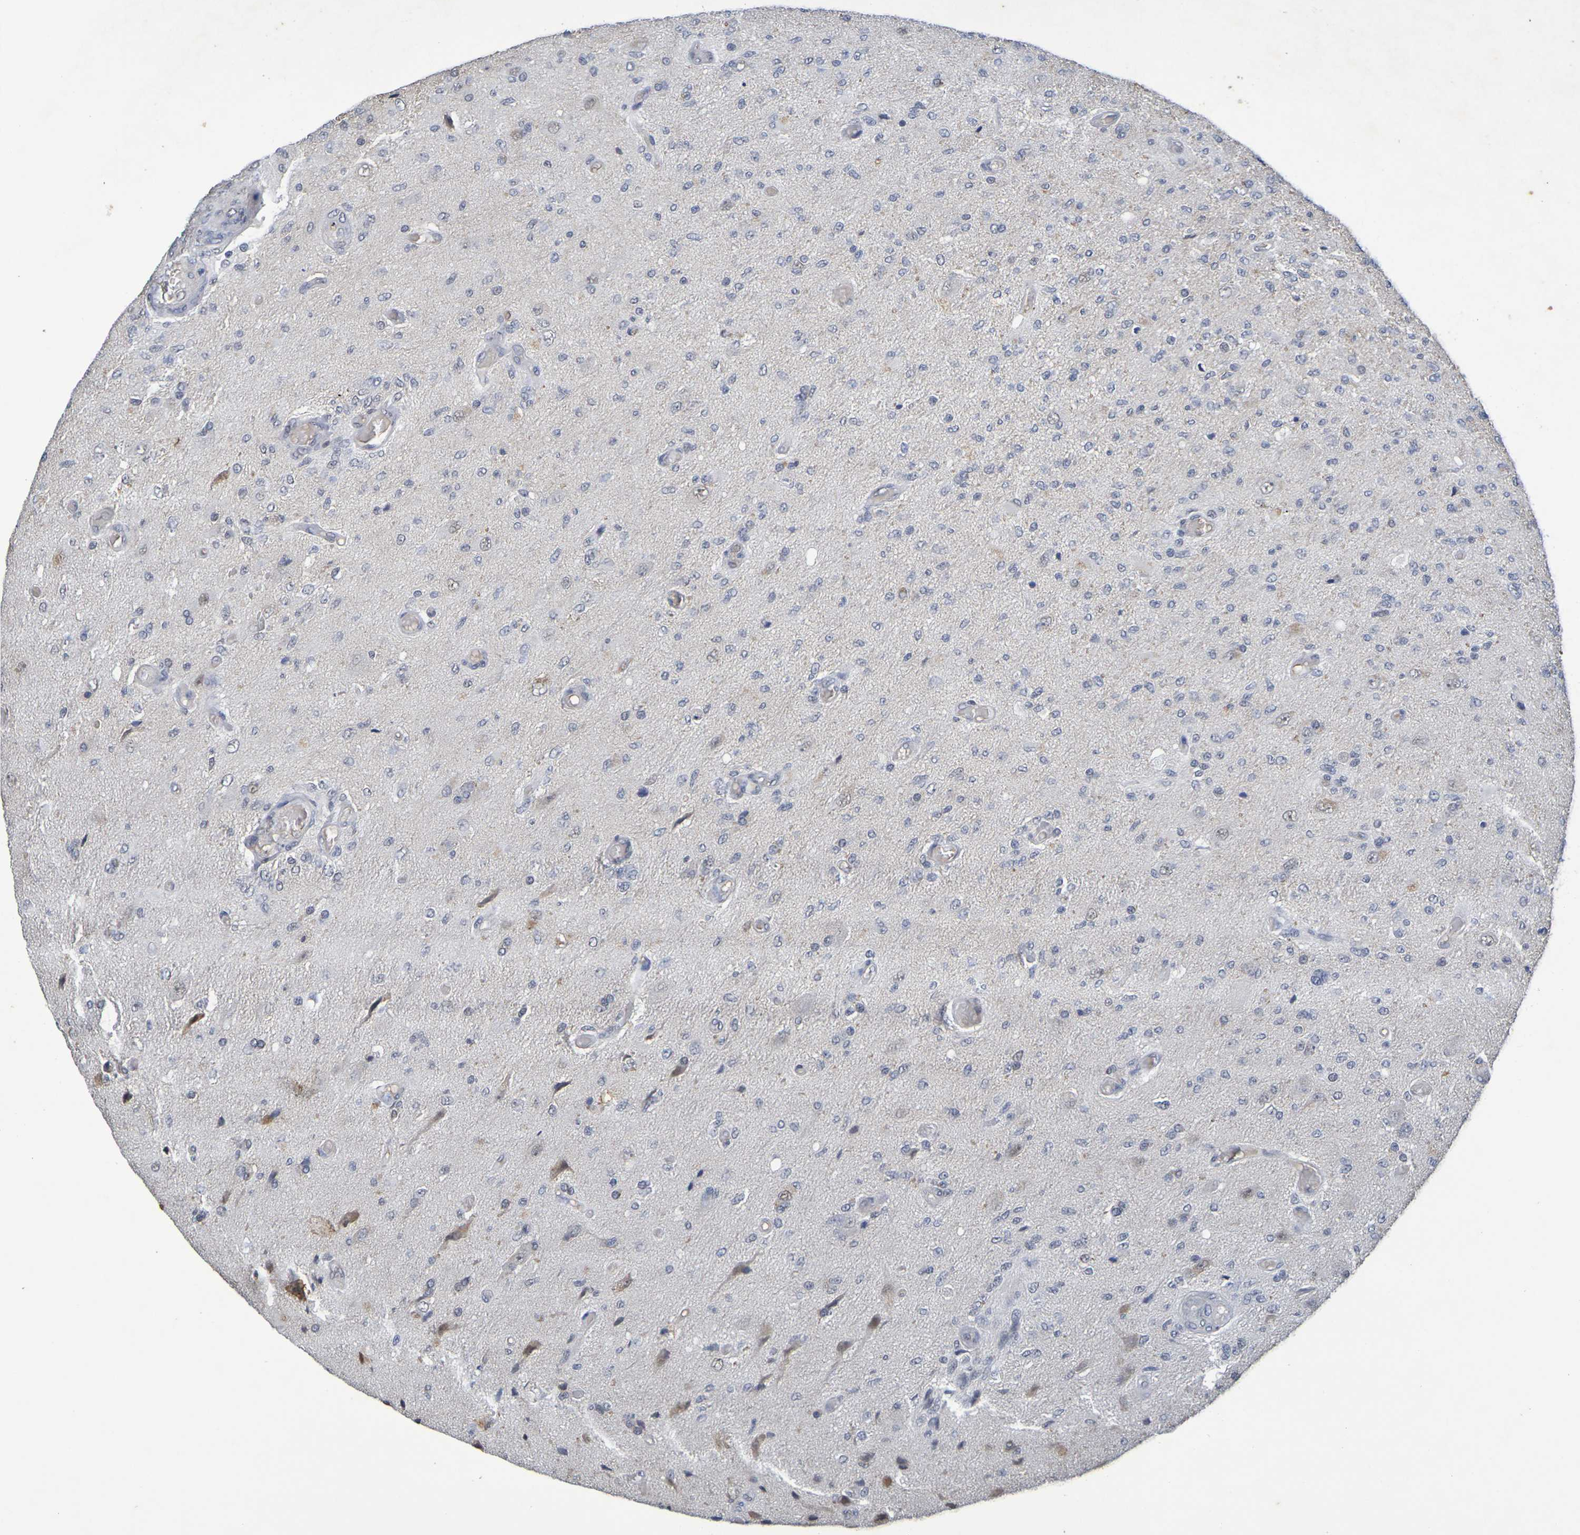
{"staining": {"intensity": "moderate", "quantity": "<25%", "location": "nuclear"}, "tissue": "glioma", "cell_type": "Tumor cells", "image_type": "cancer", "snomed": [{"axis": "morphology", "description": "Normal tissue, NOS"}, {"axis": "morphology", "description": "Glioma, malignant, High grade"}, {"axis": "topography", "description": "Cerebral cortex"}], "caption": "Tumor cells display low levels of moderate nuclear positivity in about <25% of cells in malignant high-grade glioma. The staining is performed using DAB (3,3'-diaminobenzidine) brown chromogen to label protein expression. The nuclei are counter-stained blue using hematoxylin.", "gene": "TERF2", "patient": {"sex": "male", "age": 77}}